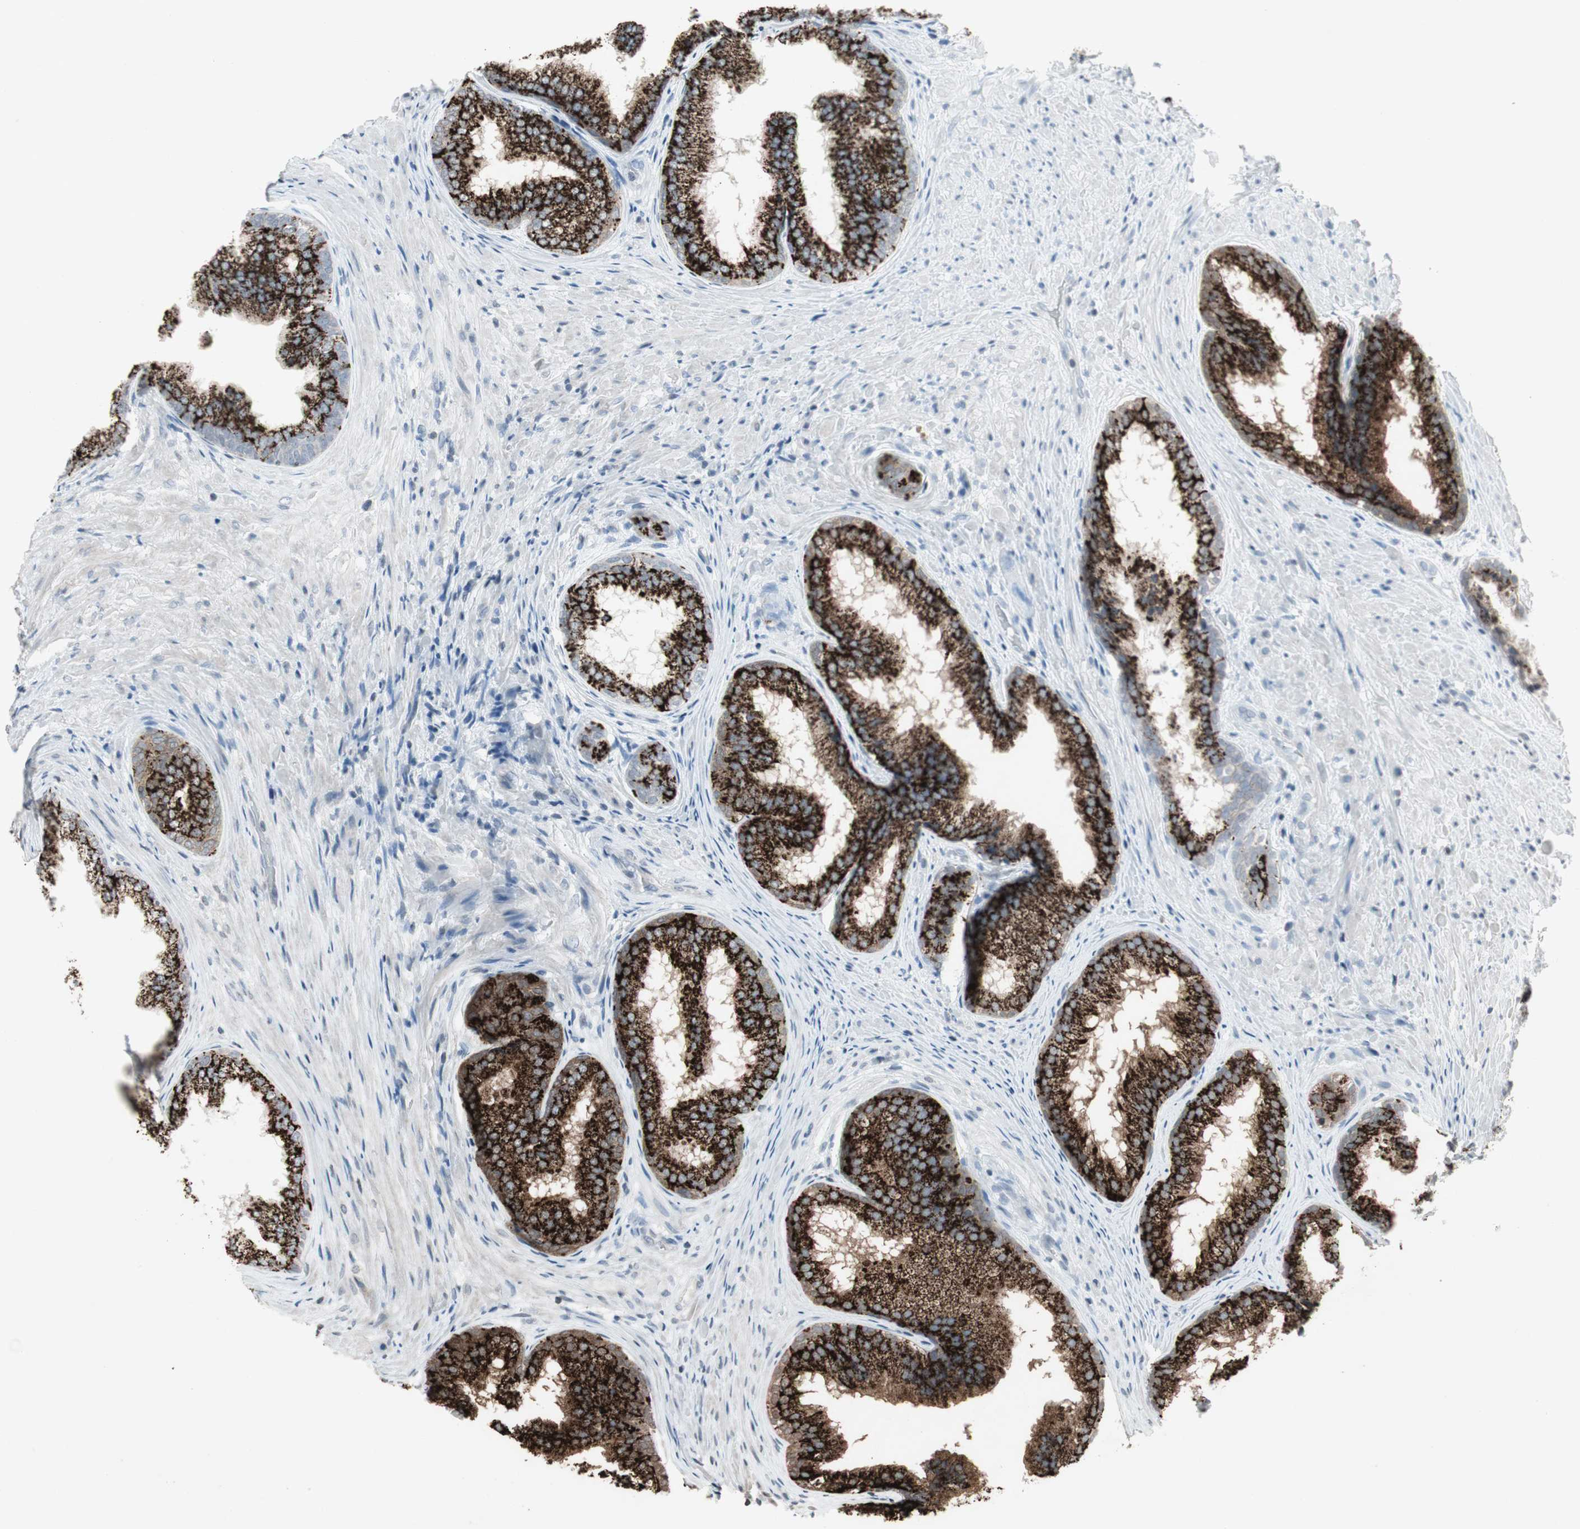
{"staining": {"intensity": "strong", "quantity": ">75%", "location": "cytoplasmic/membranous"}, "tissue": "prostate", "cell_type": "Glandular cells", "image_type": "normal", "snomed": [{"axis": "morphology", "description": "Normal tissue, NOS"}, {"axis": "topography", "description": "Prostate"}], "caption": "Strong cytoplasmic/membranous positivity is identified in approximately >75% of glandular cells in unremarkable prostate.", "gene": "ARG2", "patient": {"sex": "male", "age": 76}}